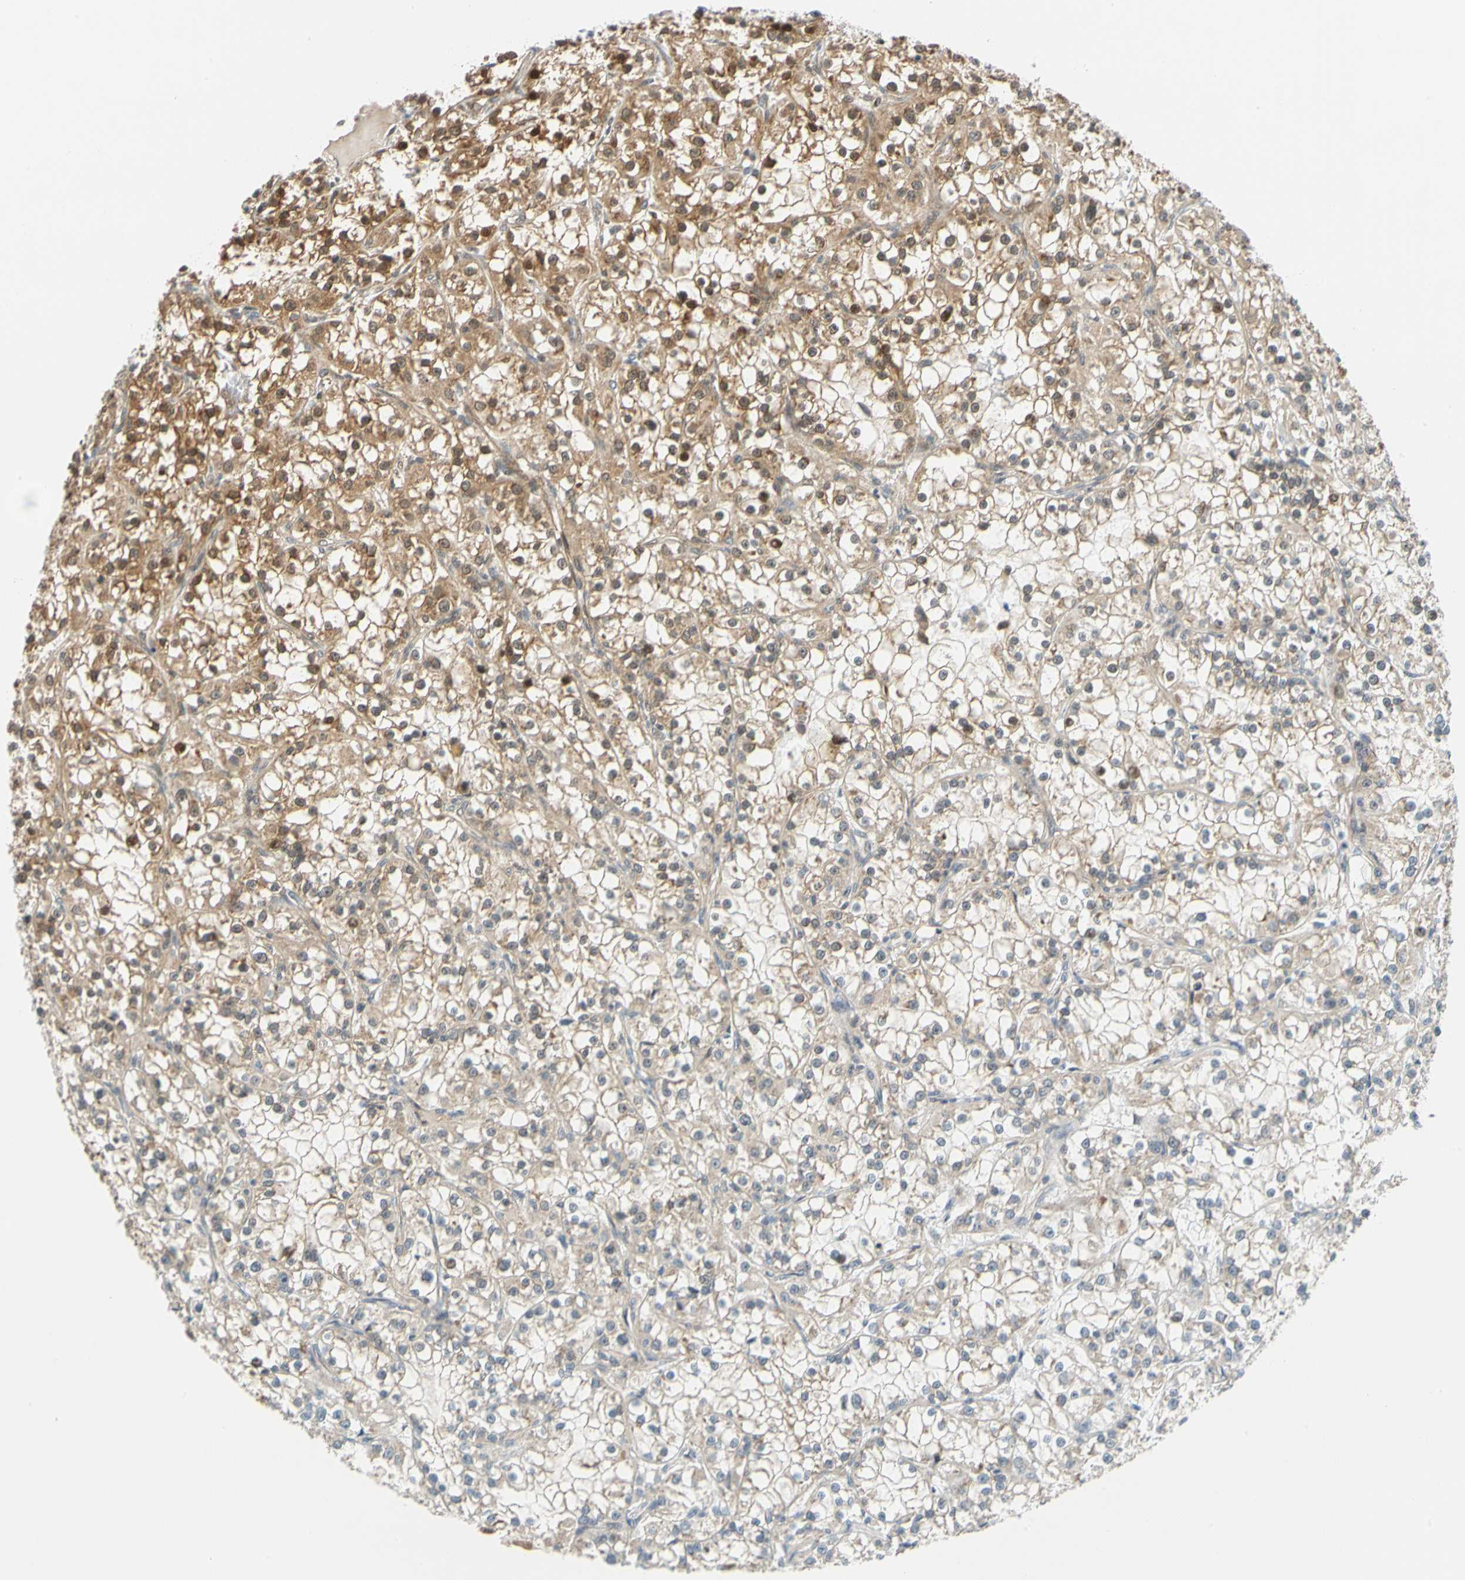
{"staining": {"intensity": "moderate", "quantity": "25%-75%", "location": "cytoplasmic/membranous,nuclear"}, "tissue": "renal cancer", "cell_type": "Tumor cells", "image_type": "cancer", "snomed": [{"axis": "morphology", "description": "Adenocarcinoma, NOS"}, {"axis": "topography", "description": "Kidney"}], "caption": "High-power microscopy captured an immunohistochemistry image of adenocarcinoma (renal), revealing moderate cytoplasmic/membranous and nuclear positivity in about 25%-75% of tumor cells.", "gene": "MAPK9", "patient": {"sex": "female", "age": 52}}